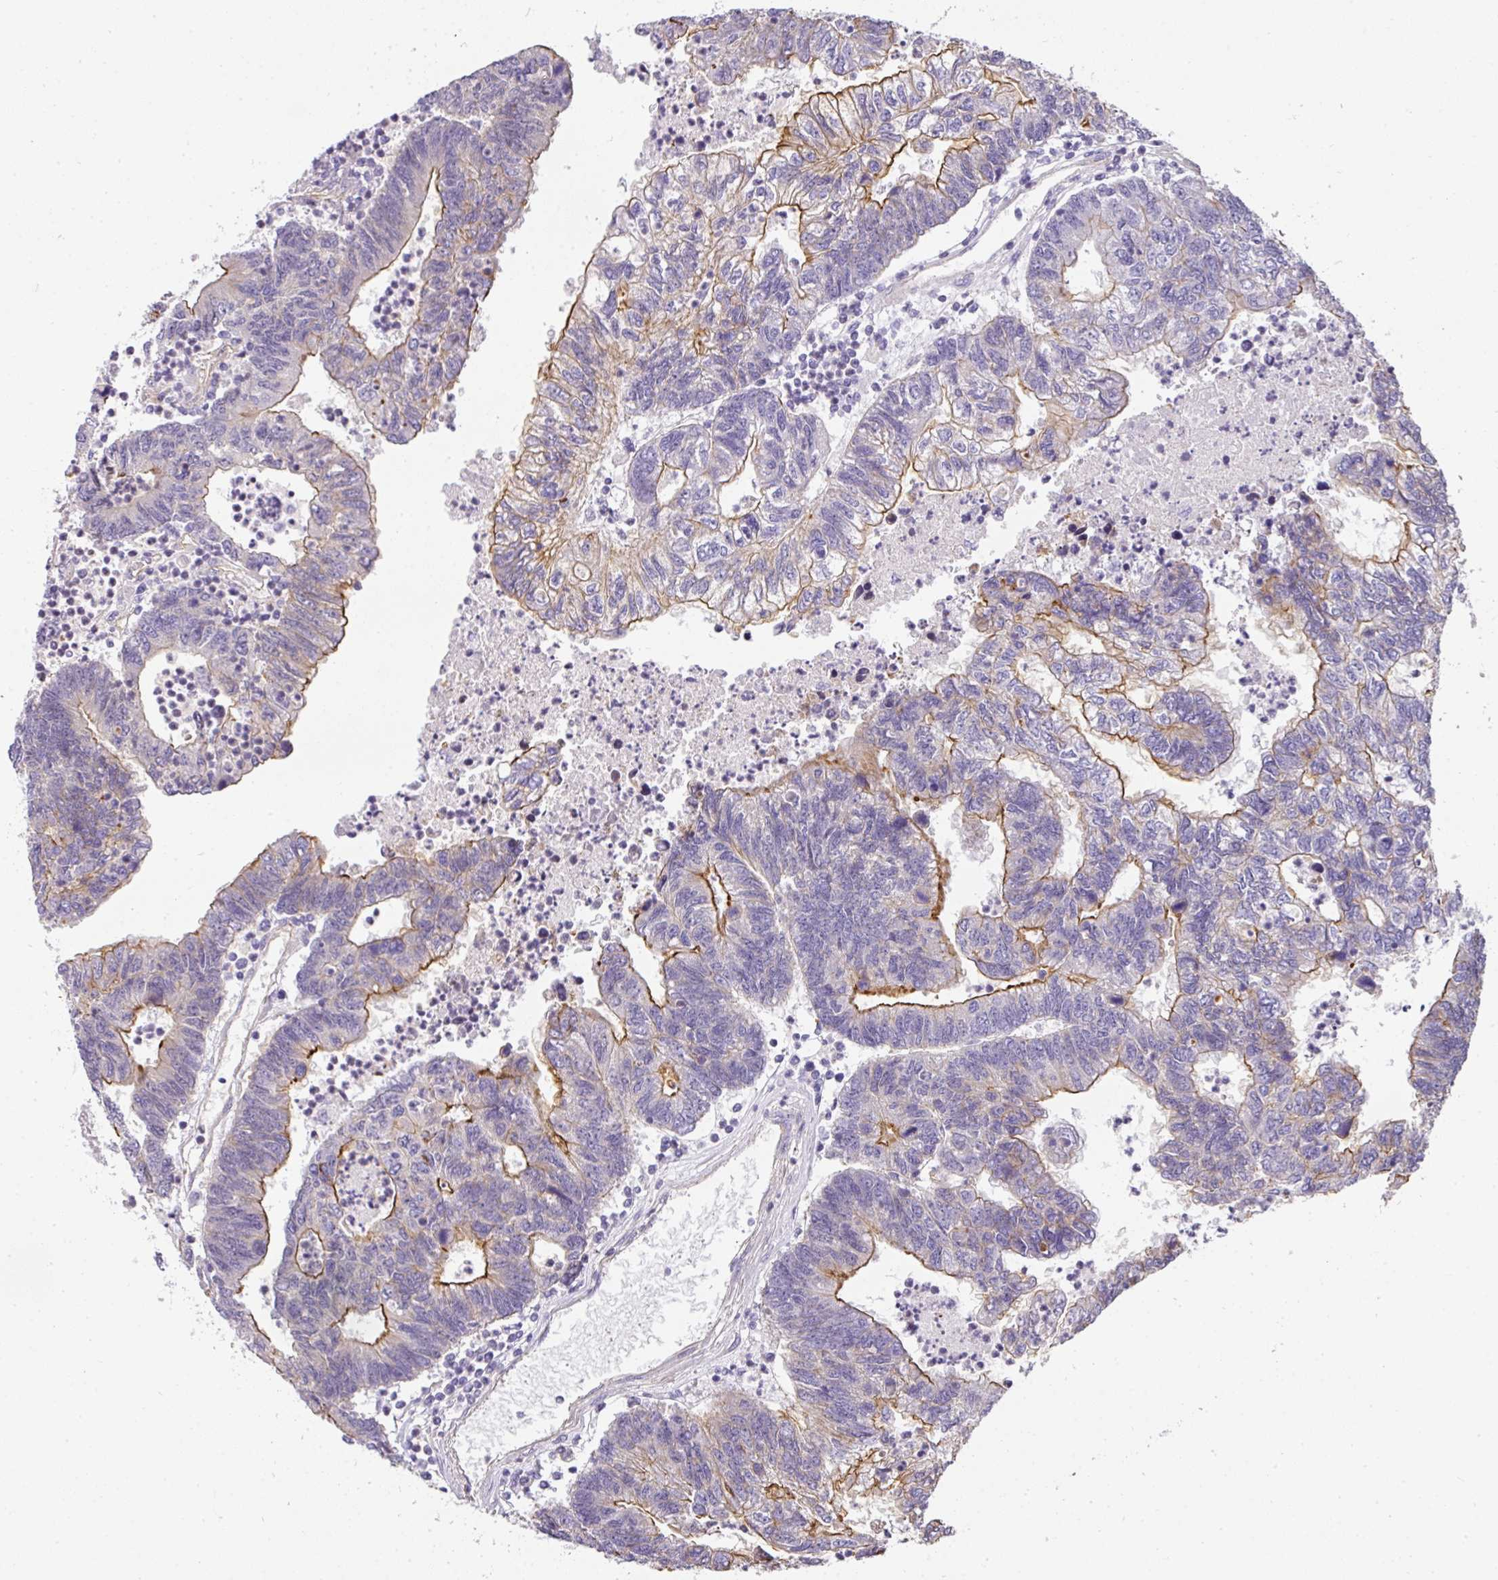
{"staining": {"intensity": "moderate", "quantity": "25%-75%", "location": "cytoplasmic/membranous"}, "tissue": "colorectal cancer", "cell_type": "Tumor cells", "image_type": "cancer", "snomed": [{"axis": "morphology", "description": "Adenocarcinoma, NOS"}, {"axis": "topography", "description": "Colon"}], "caption": "The histopathology image shows a brown stain indicating the presence of a protein in the cytoplasmic/membranous of tumor cells in adenocarcinoma (colorectal).", "gene": "OR11H4", "patient": {"sex": "female", "age": 48}}